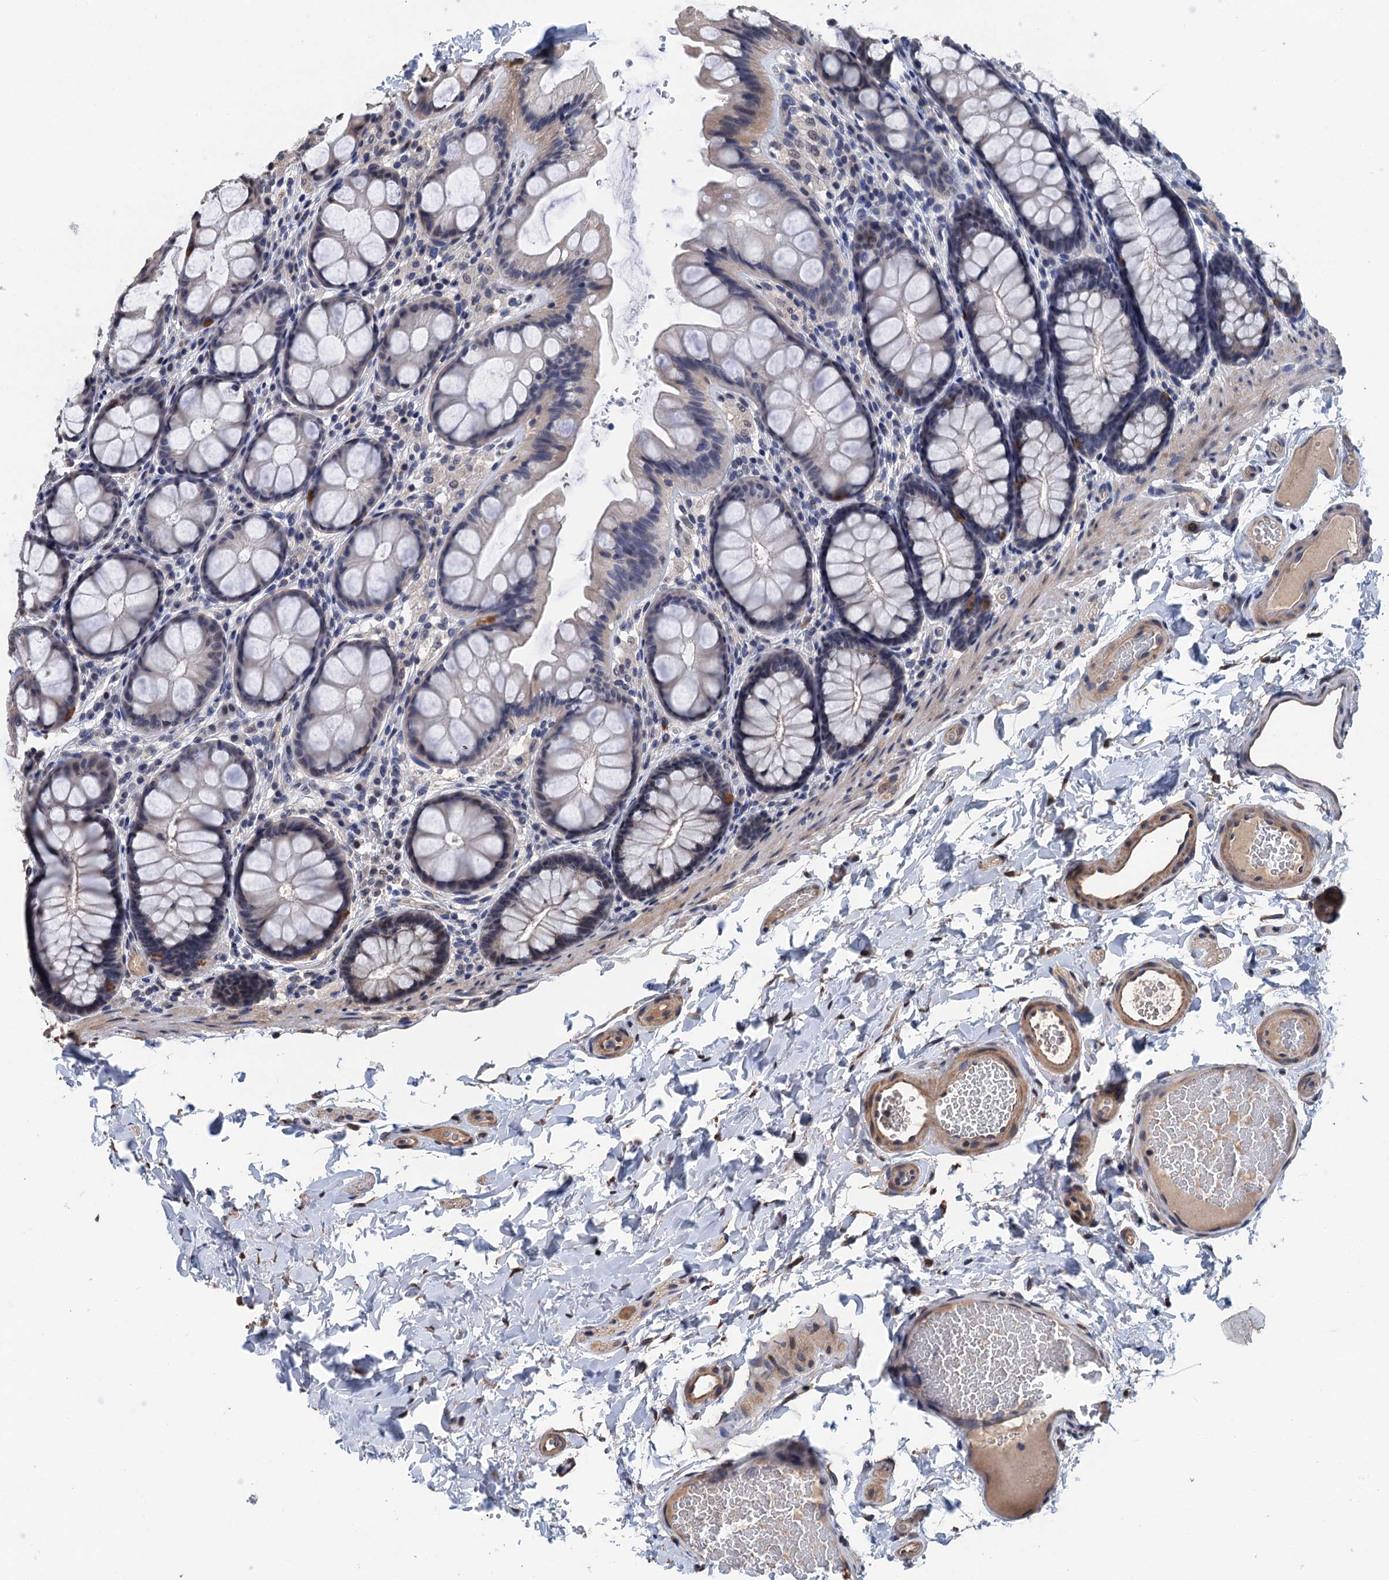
{"staining": {"intensity": "moderate", "quantity": ">75%", "location": "cytoplasmic/membranous"}, "tissue": "colon", "cell_type": "Endothelial cells", "image_type": "normal", "snomed": [{"axis": "morphology", "description": "Normal tissue, NOS"}, {"axis": "topography", "description": "Colon"}], "caption": "DAB immunohistochemical staining of unremarkable colon reveals moderate cytoplasmic/membranous protein expression in approximately >75% of endothelial cells.", "gene": "ART5", "patient": {"sex": "male", "age": 47}}